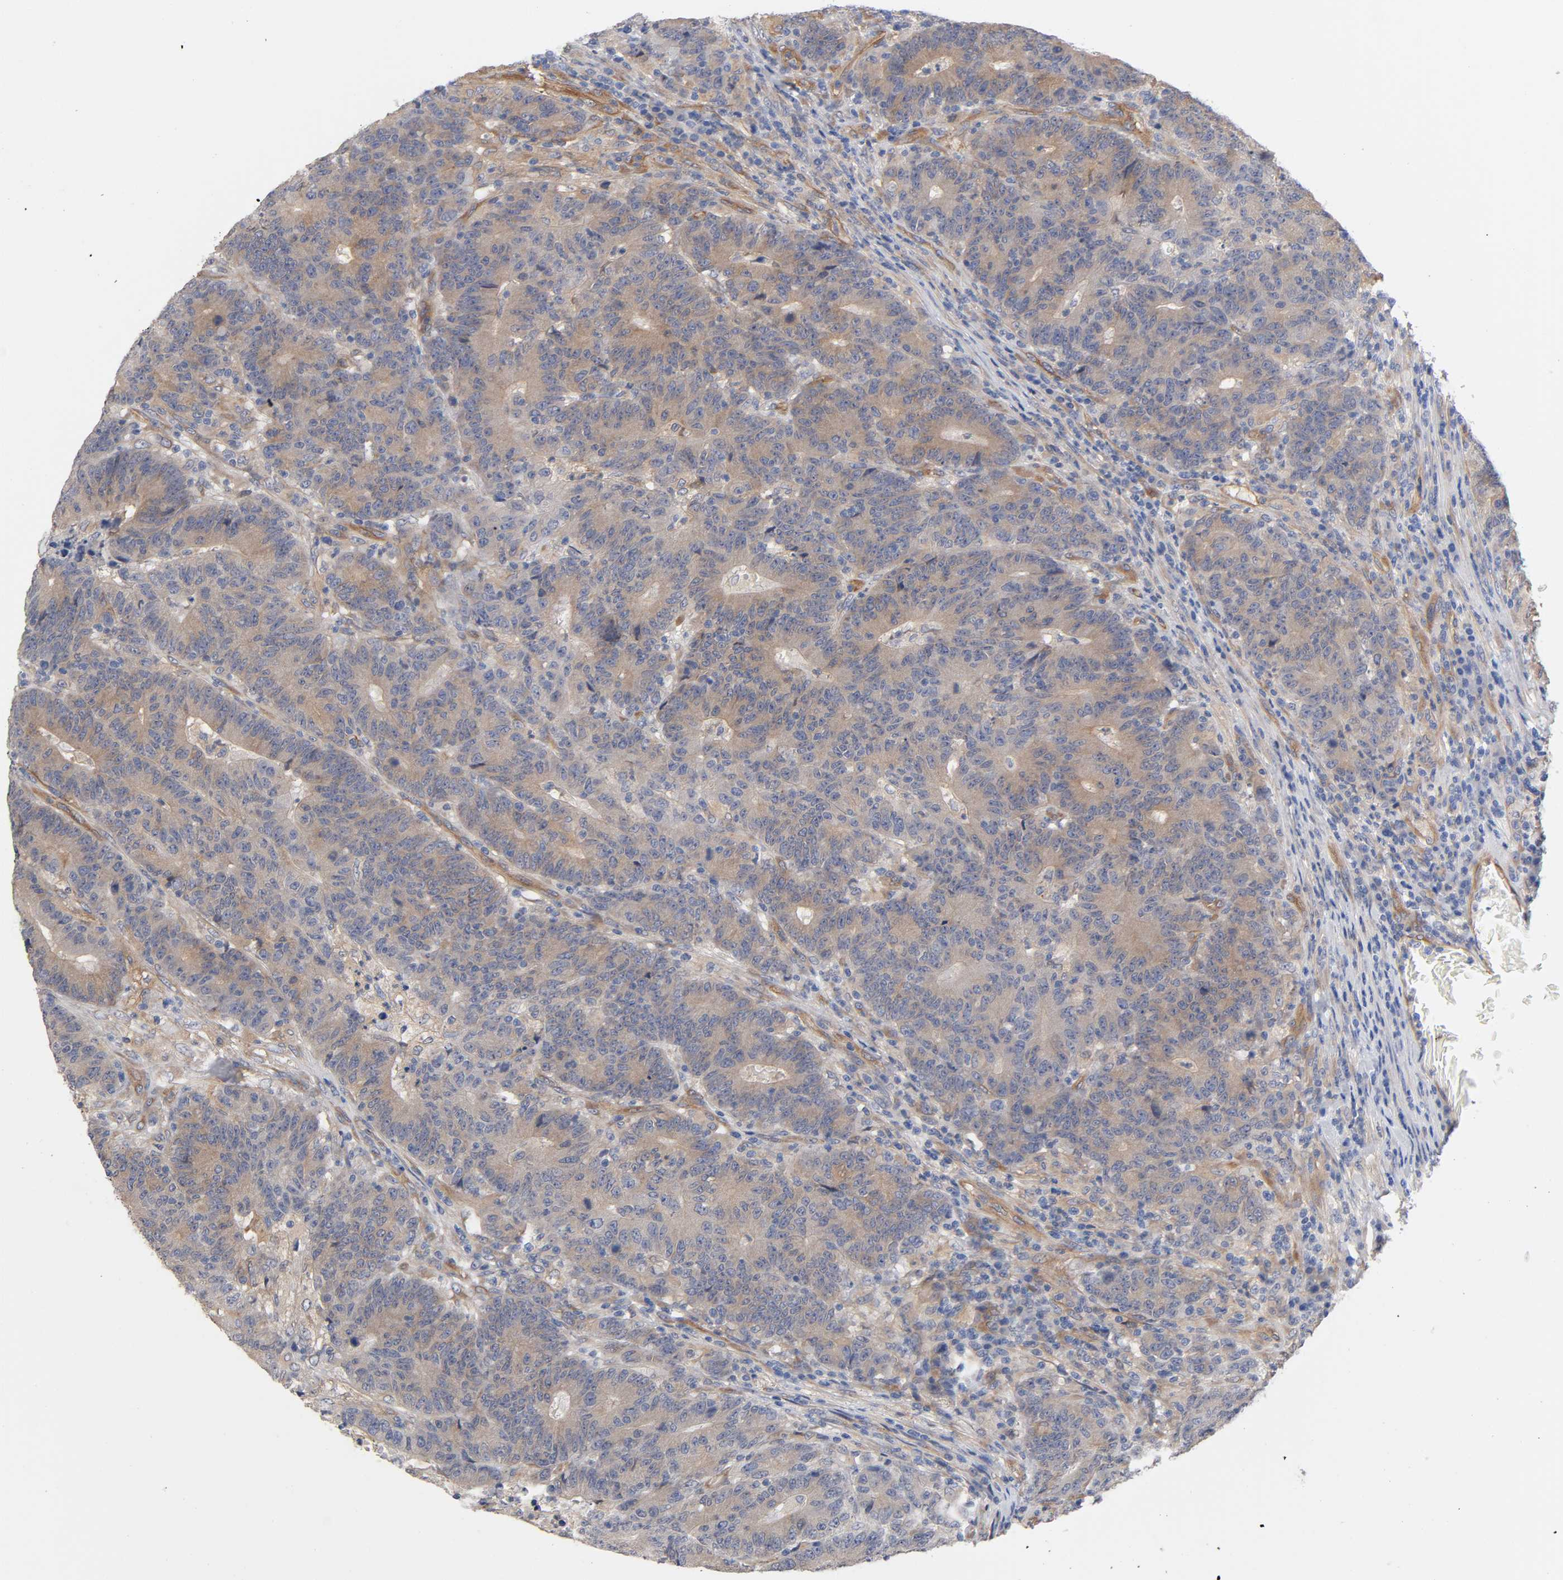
{"staining": {"intensity": "weak", "quantity": ">75%", "location": "cytoplasmic/membranous"}, "tissue": "colorectal cancer", "cell_type": "Tumor cells", "image_type": "cancer", "snomed": [{"axis": "morphology", "description": "Normal tissue, NOS"}, {"axis": "morphology", "description": "Adenocarcinoma, NOS"}, {"axis": "topography", "description": "Colon"}], "caption": "Brown immunohistochemical staining in human colorectal cancer (adenocarcinoma) shows weak cytoplasmic/membranous positivity in about >75% of tumor cells.", "gene": "RAB13", "patient": {"sex": "female", "age": 75}}